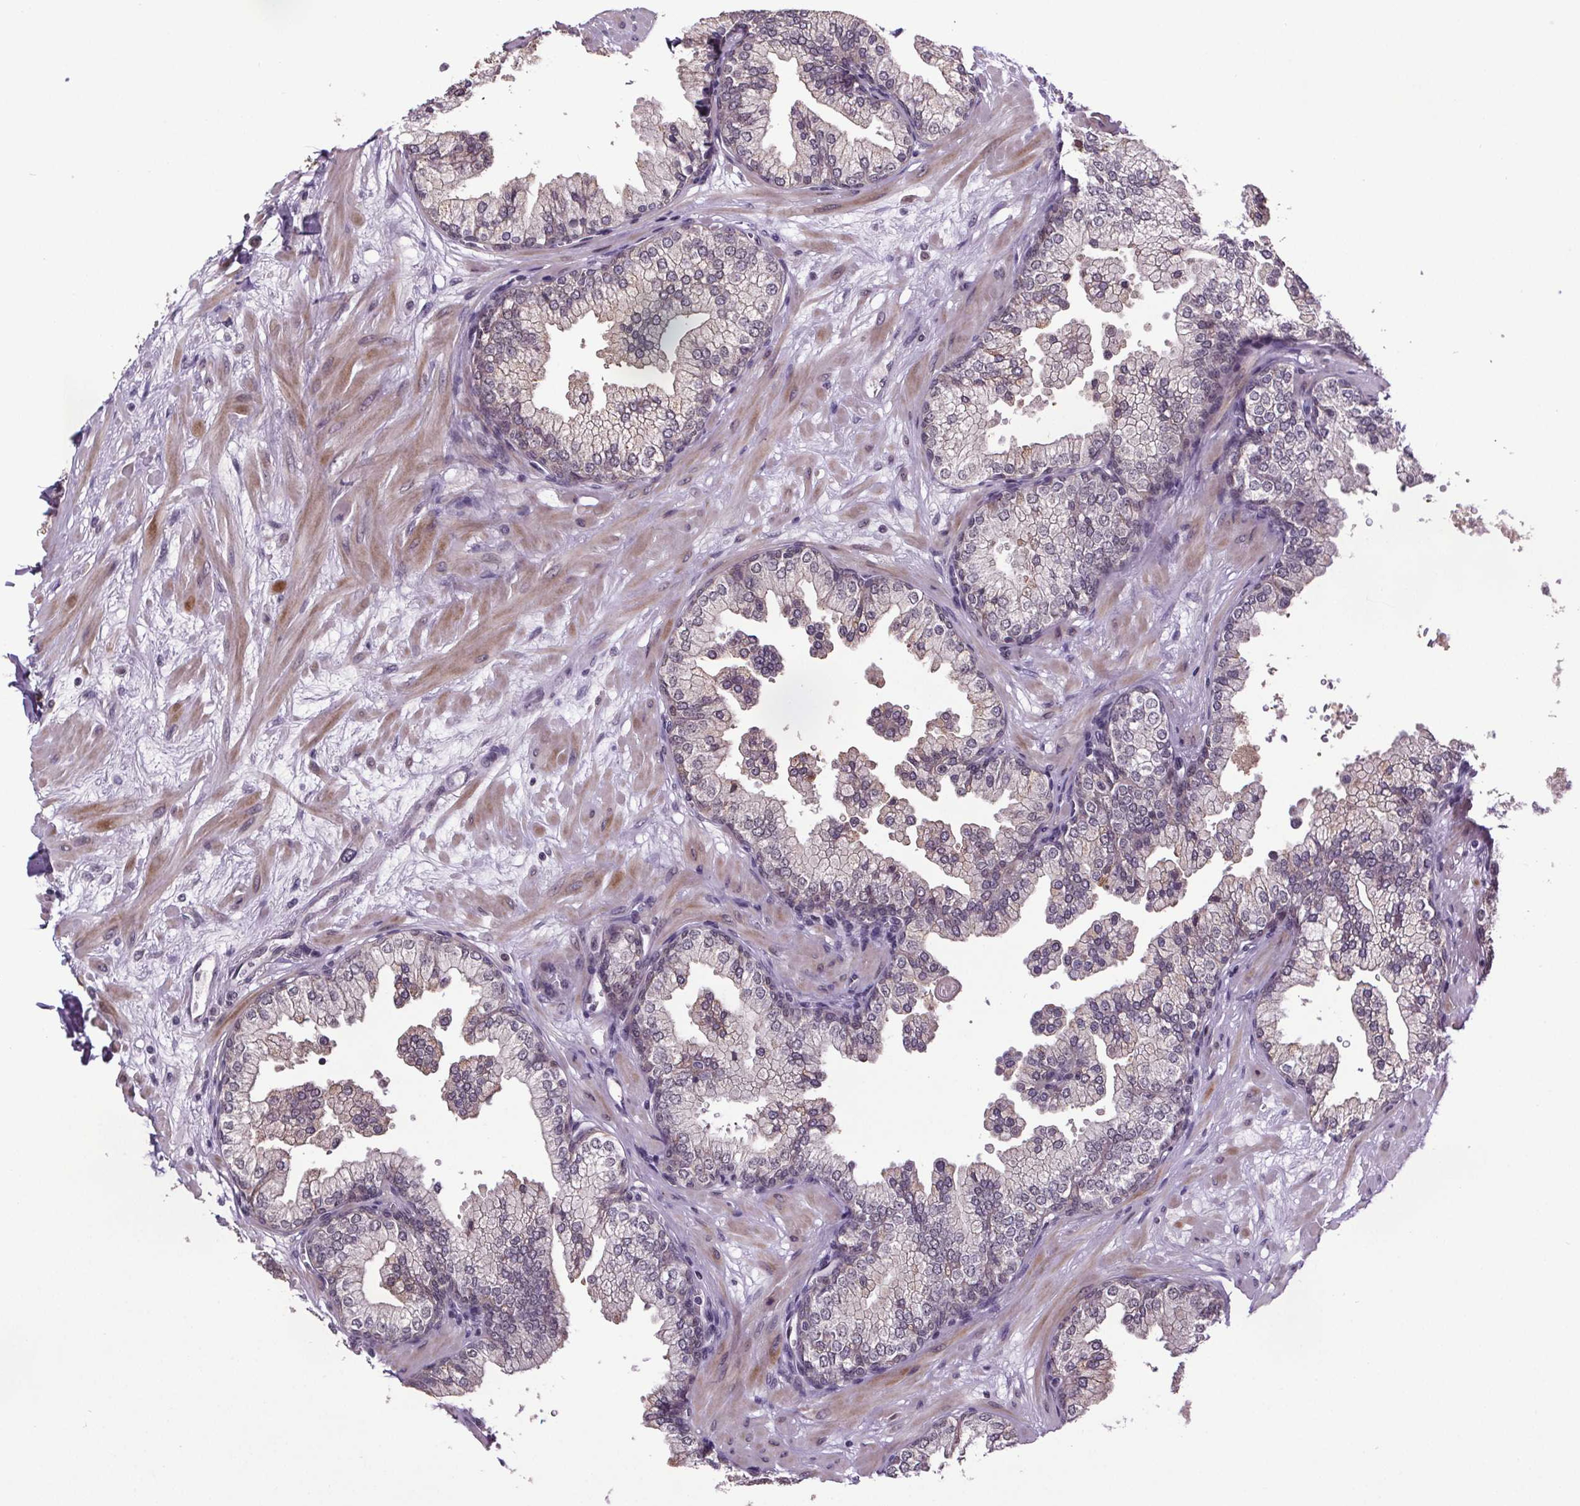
{"staining": {"intensity": "weak", "quantity": "25%-75%", "location": "cytoplasmic/membranous"}, "tissue": "prostate", "cell_type": "Glandular cells", "image_type": "normal", "snomed": [{"axis": "morphology", "description": "Normal tissue, NOS"}, {"axis": "topography", "description": "Prostate"}, {"axis": "topography", "description": "Peripheral nerve tissue"}], "caption": "Human prostate stained for a protein (brown) shows weak cytoplasmic/membranous positive positivity in approximately 25%-75% of glandular cells.", "gene": "ATMIN", "patient": {"sex": "male", "age": 61}}